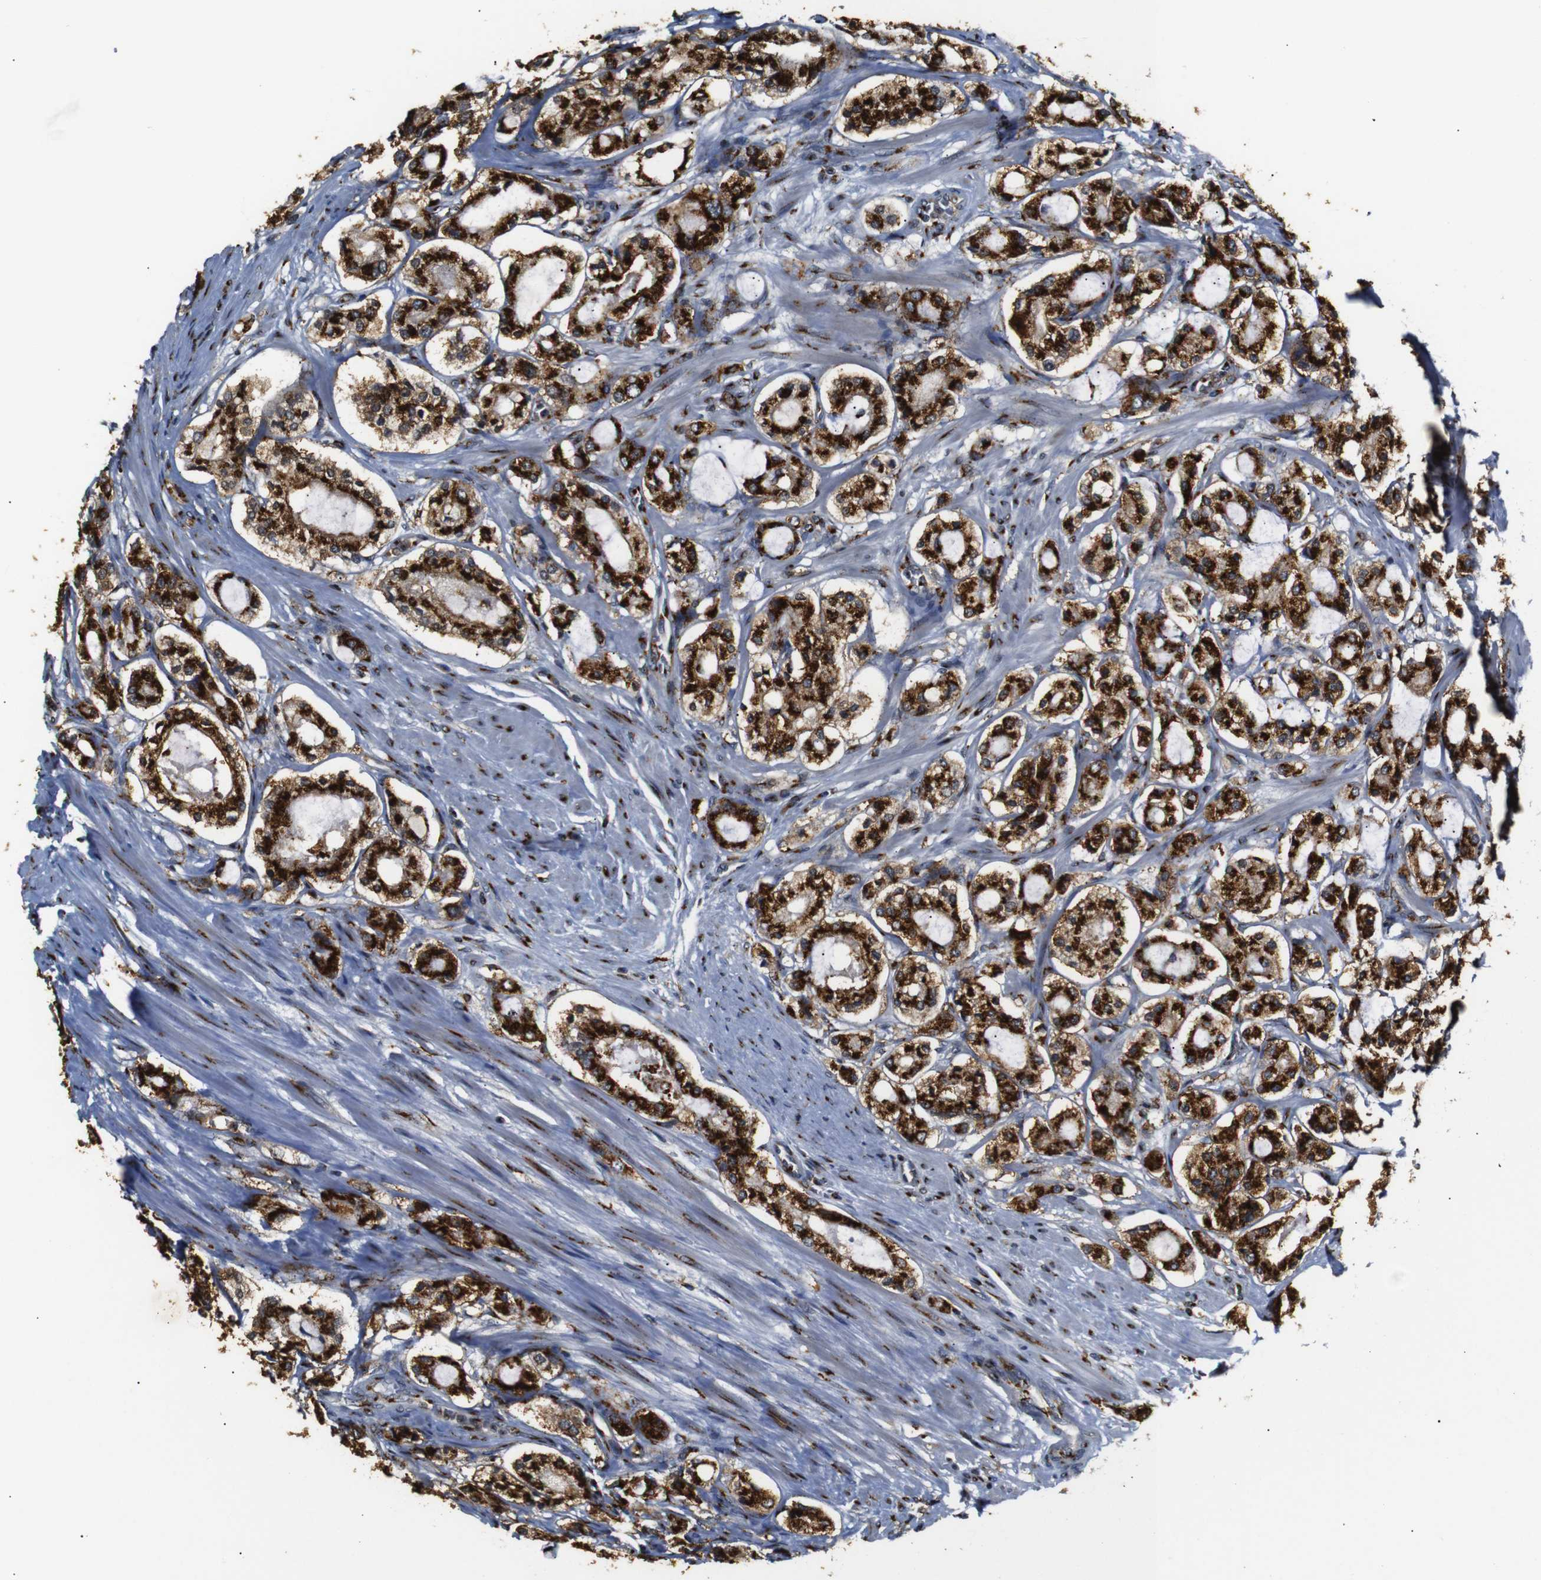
{"staining": {"intensity": "strong", "quantity": ">75%", "location": "cytoplasmic/membranous"}, "tissue": "prostate cancer", "cell_type": "Tumor cells", "image_type": "cancer", "snomed": [{"axis": "morphology", "description": "Adenocarcinoma, High grade"}, {"axis": "topography", "description": "Prostate"}], "caption": "Prostate cancer was stained to show a protein in brown. There is high levels of strong cytoplasmic/membranous staining in approximately >75% of tumor cells.", "gene": "TGOLN2", "patient": {"sex": "male", "age": 65}}